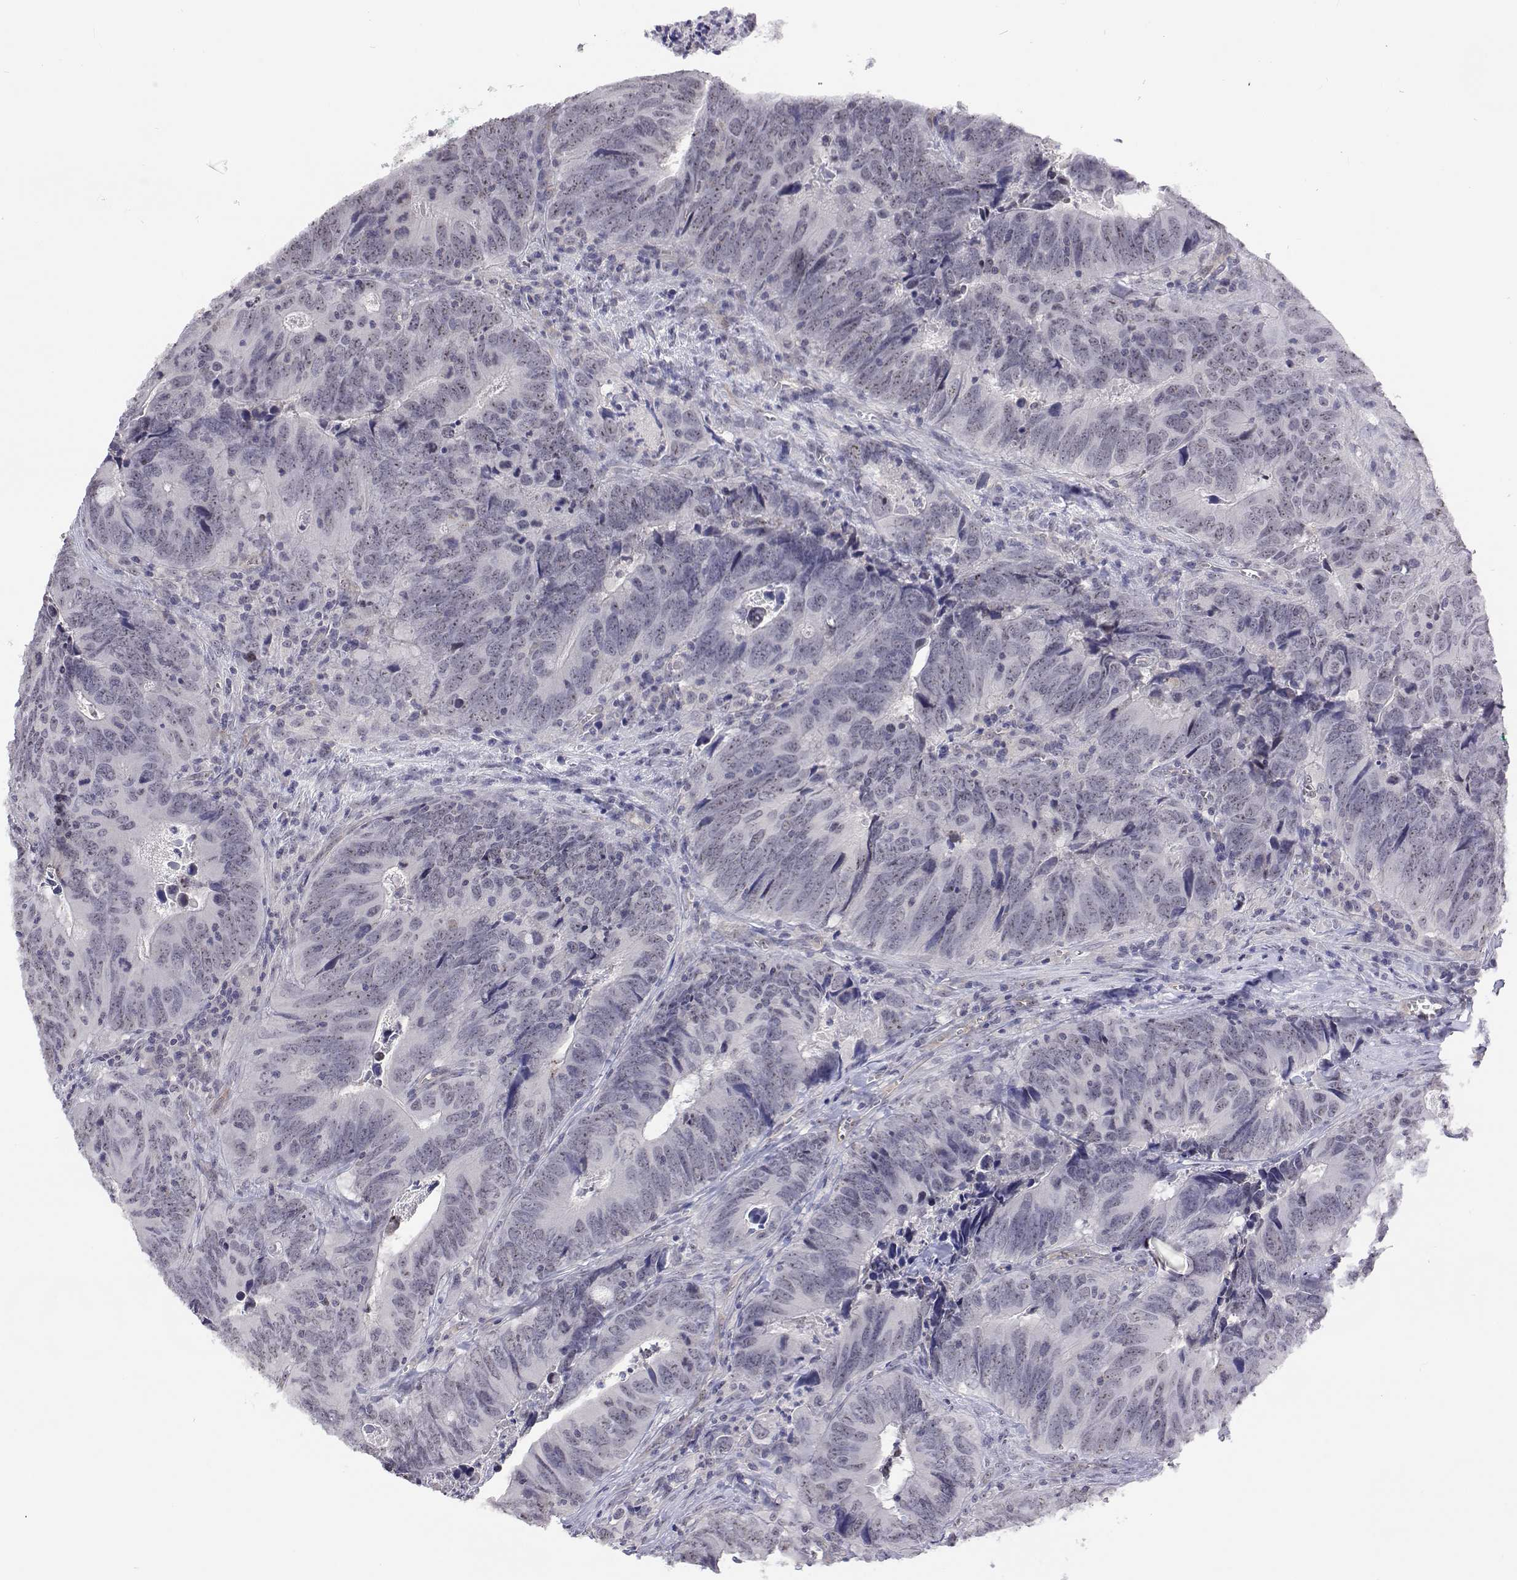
{"staining": {"intensity": "negative", "quantity": "none", "location": "none"}, "tissue": "colorectal cancer", "cell_type": "Tumor cells", "image_type": "cancer", "snomed": [{"axis": "morphology", "description": "Adenocarcinoma, NOS"}, {"axis": "topography", "description": "Colon"}], "caption": "Immunohistochemical staining of colorectal cancer (adenocarcinoma) shows no significant expression in tumor cells.", "gene": "NHP2", "patient": {"sex": "female", "age": 82}}